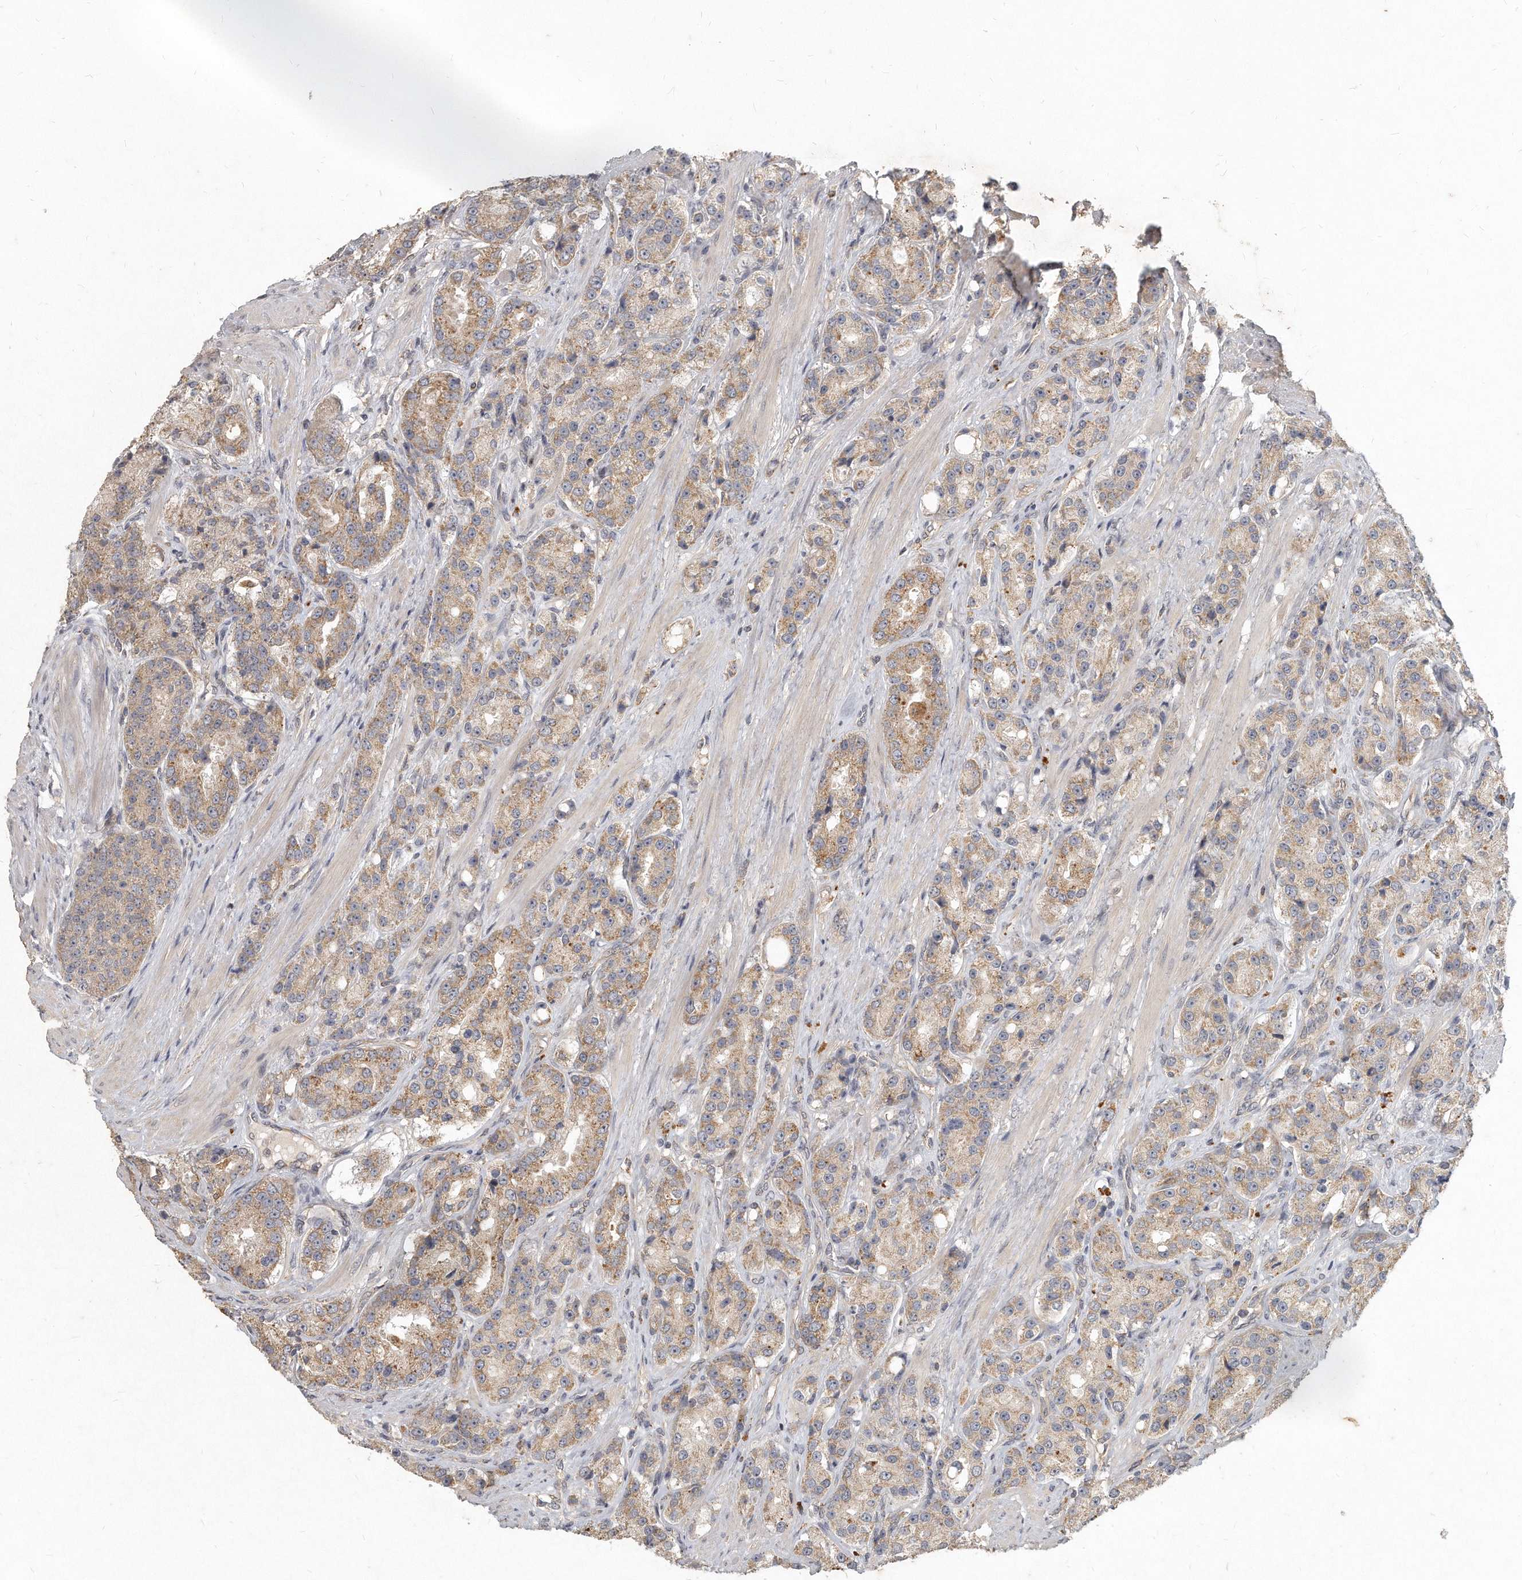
{"staining": {"intensity": "moderate", "quantity": ">75%", "location": "cytoplasmic/membranous"}, "tissue": "prostate cancer", "cell_type": "Tumor cells", "image_type": "cancer", "snomed": [{"axis": "morphology", "description": "Adenocarcinoma, High grade"}, {"axis": "topography", "description": "Prostate"}], "caption": "Human prostate cancer stained with a protein marker demonstrates moderate staining in tumor cells.", "gene": "LGALS8", "patient": {"sex": "male", "age": 60}}